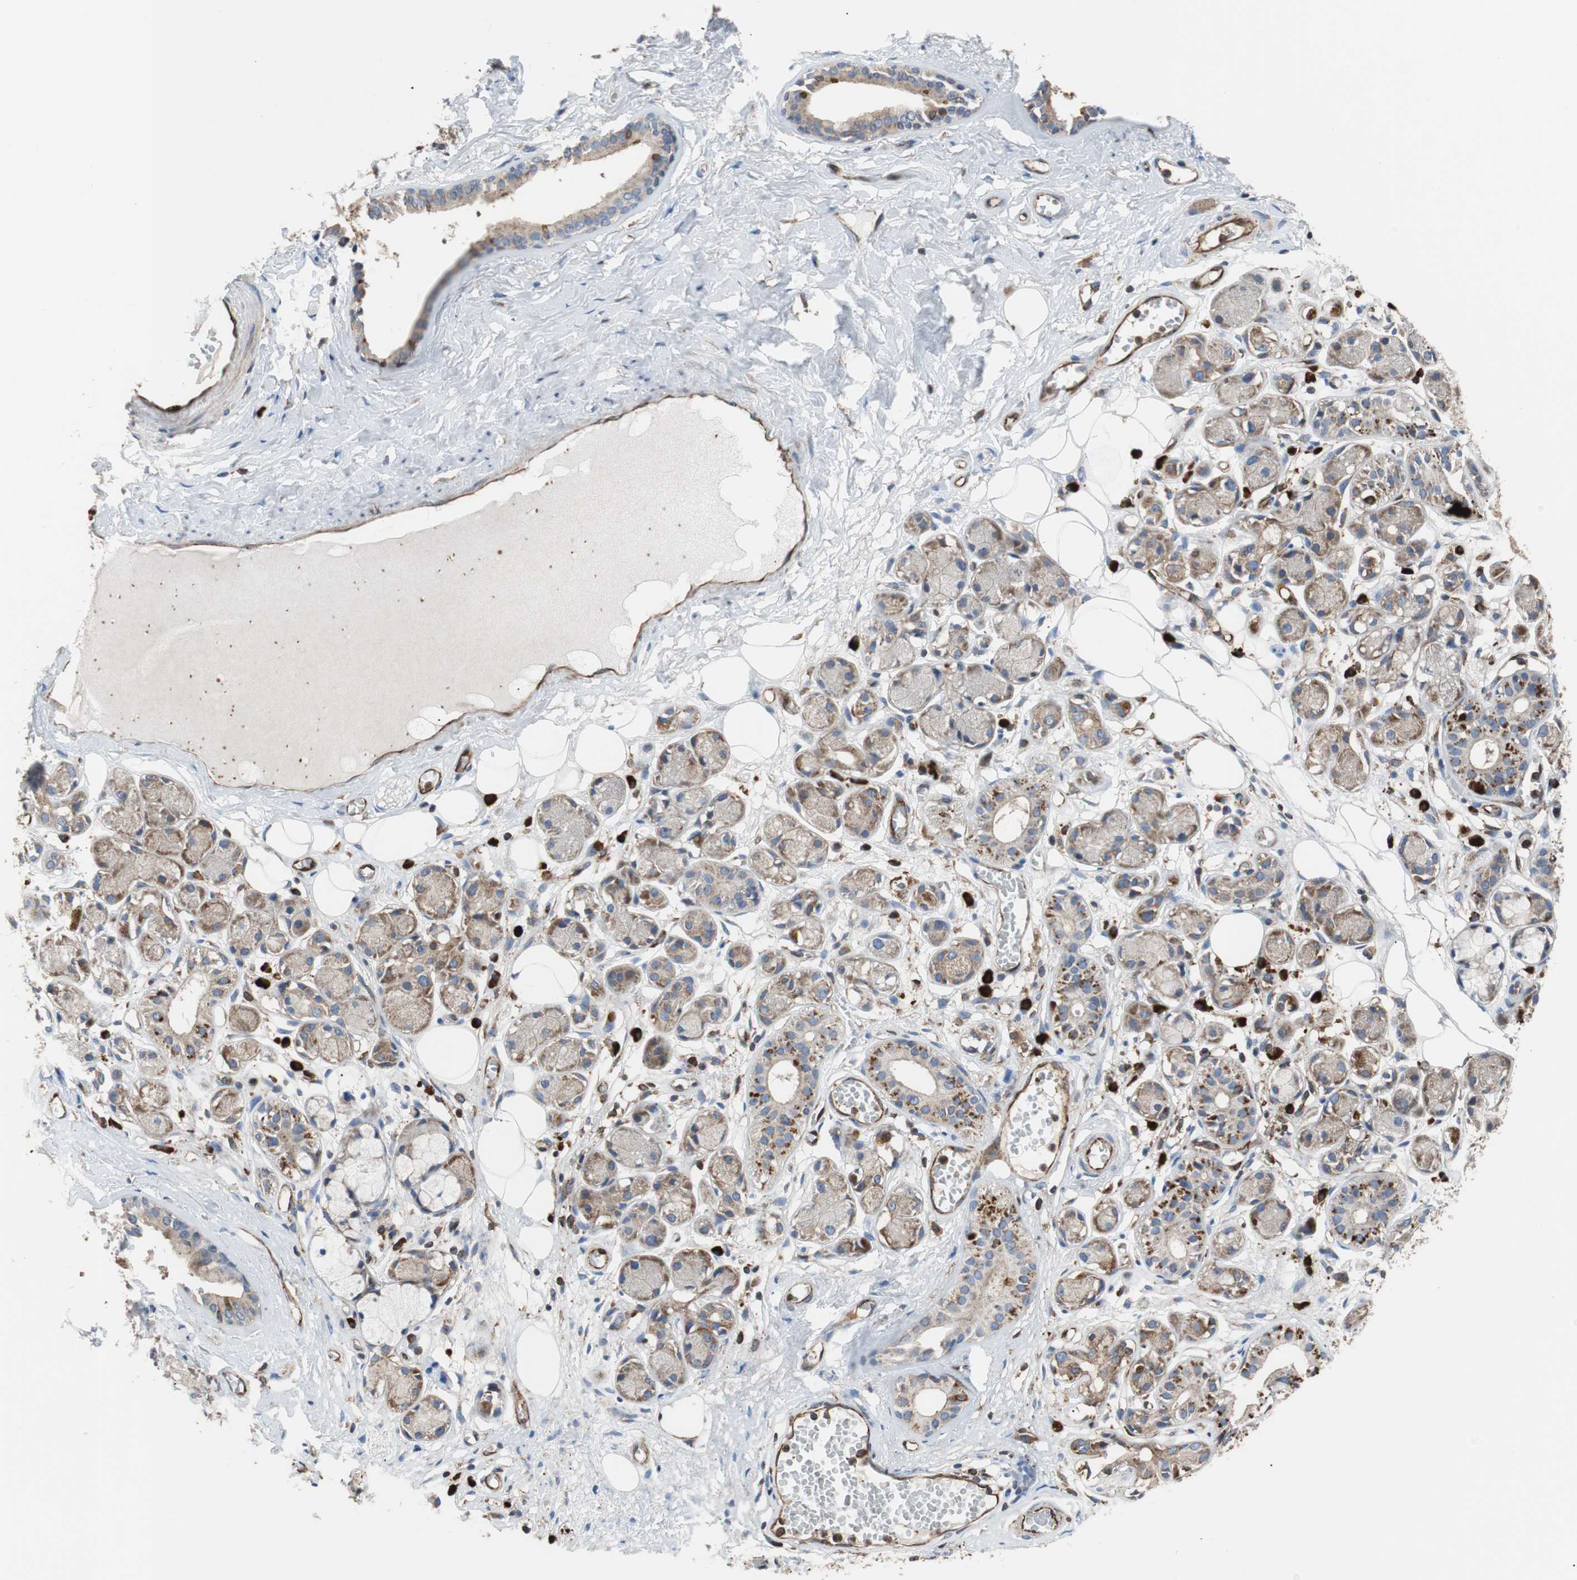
{"staining": {"intensity": "moderate", "quantity": "<25%", "location": "cytoplasmic/membranous"}, "tissue": "adipose tissue", "cell_type": "Adipocytes", "image_type": "normal", "snomed": [{"axis": "morphology", "description": "Normal tissue, NOS"}, {"axis": "morphology", "description": "Inflammation, NOS"}, {"axis": "topography", "description": "Vascular tissue"}, {"axis": "topography", "description": "Salivary gland"}], "caption": "IHC photomicrograph of benign adipose tissue stained for a protein (brown), which displays low levels of moderate cytoplasmic/membranous staining in approximately <25% of adipocytes.", "gene": "PLCG2", "patient": {"sex": "female", "age": 75}}